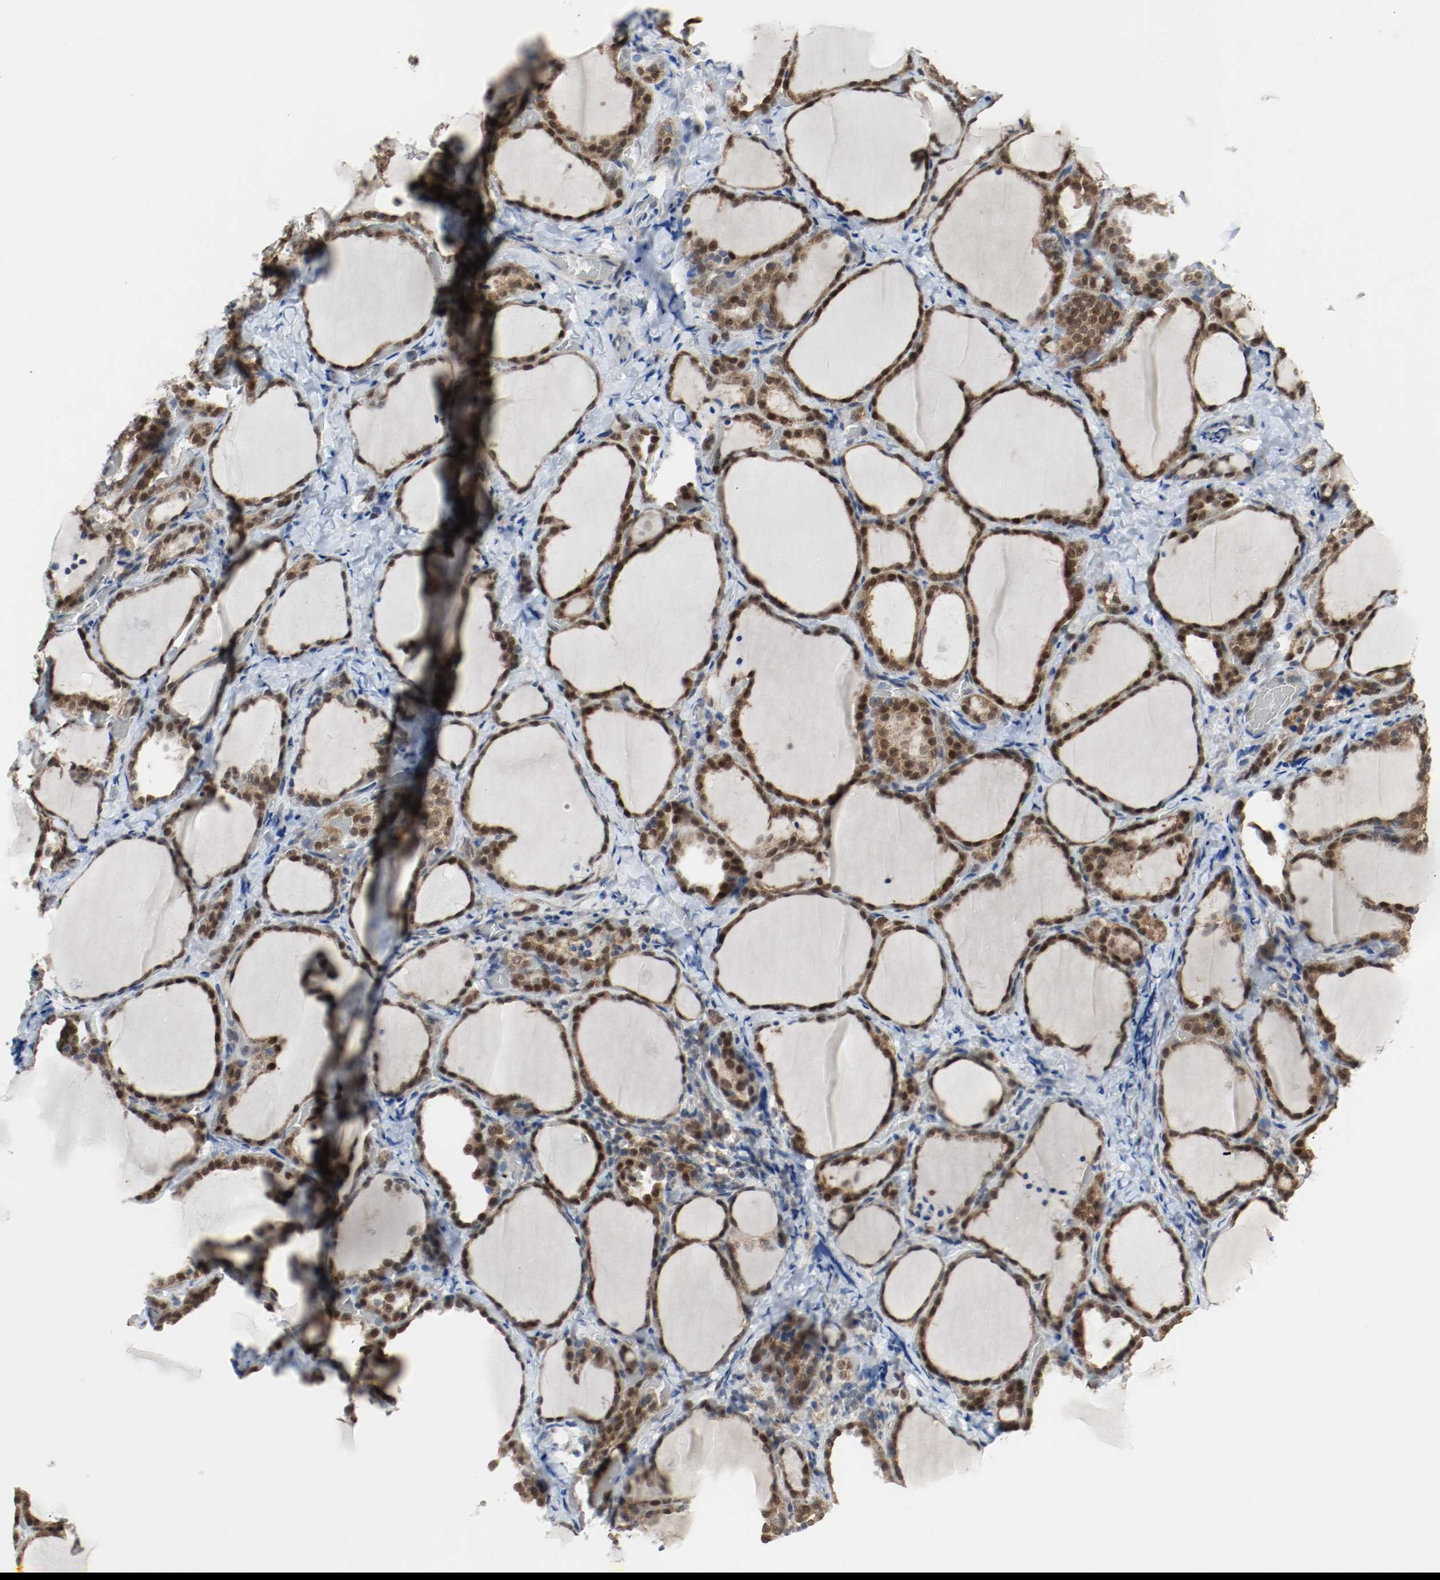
{"staining": {"intensity": "strong", "quantity": ">75%", "location": "cytoplasmic/membranous,nuclear"}, "tissue": "thyroid gland", "cell_type": "Glandular cells", "image_type": "normal", "snomed": [{"axis": "morphology", "description": "Normal tissue, NOS"}, {"axis": "morphology", "description": "Papillary adenocarcinoma, NOS"}, {"axis": "topography", "description": "Thyroid gland"}], "caption": "Human thyroid gland stained with a protein marker displays strong staining in glandular cells.", "gene": "PPME1", "patient": {"sex": "female", "age": 30}}